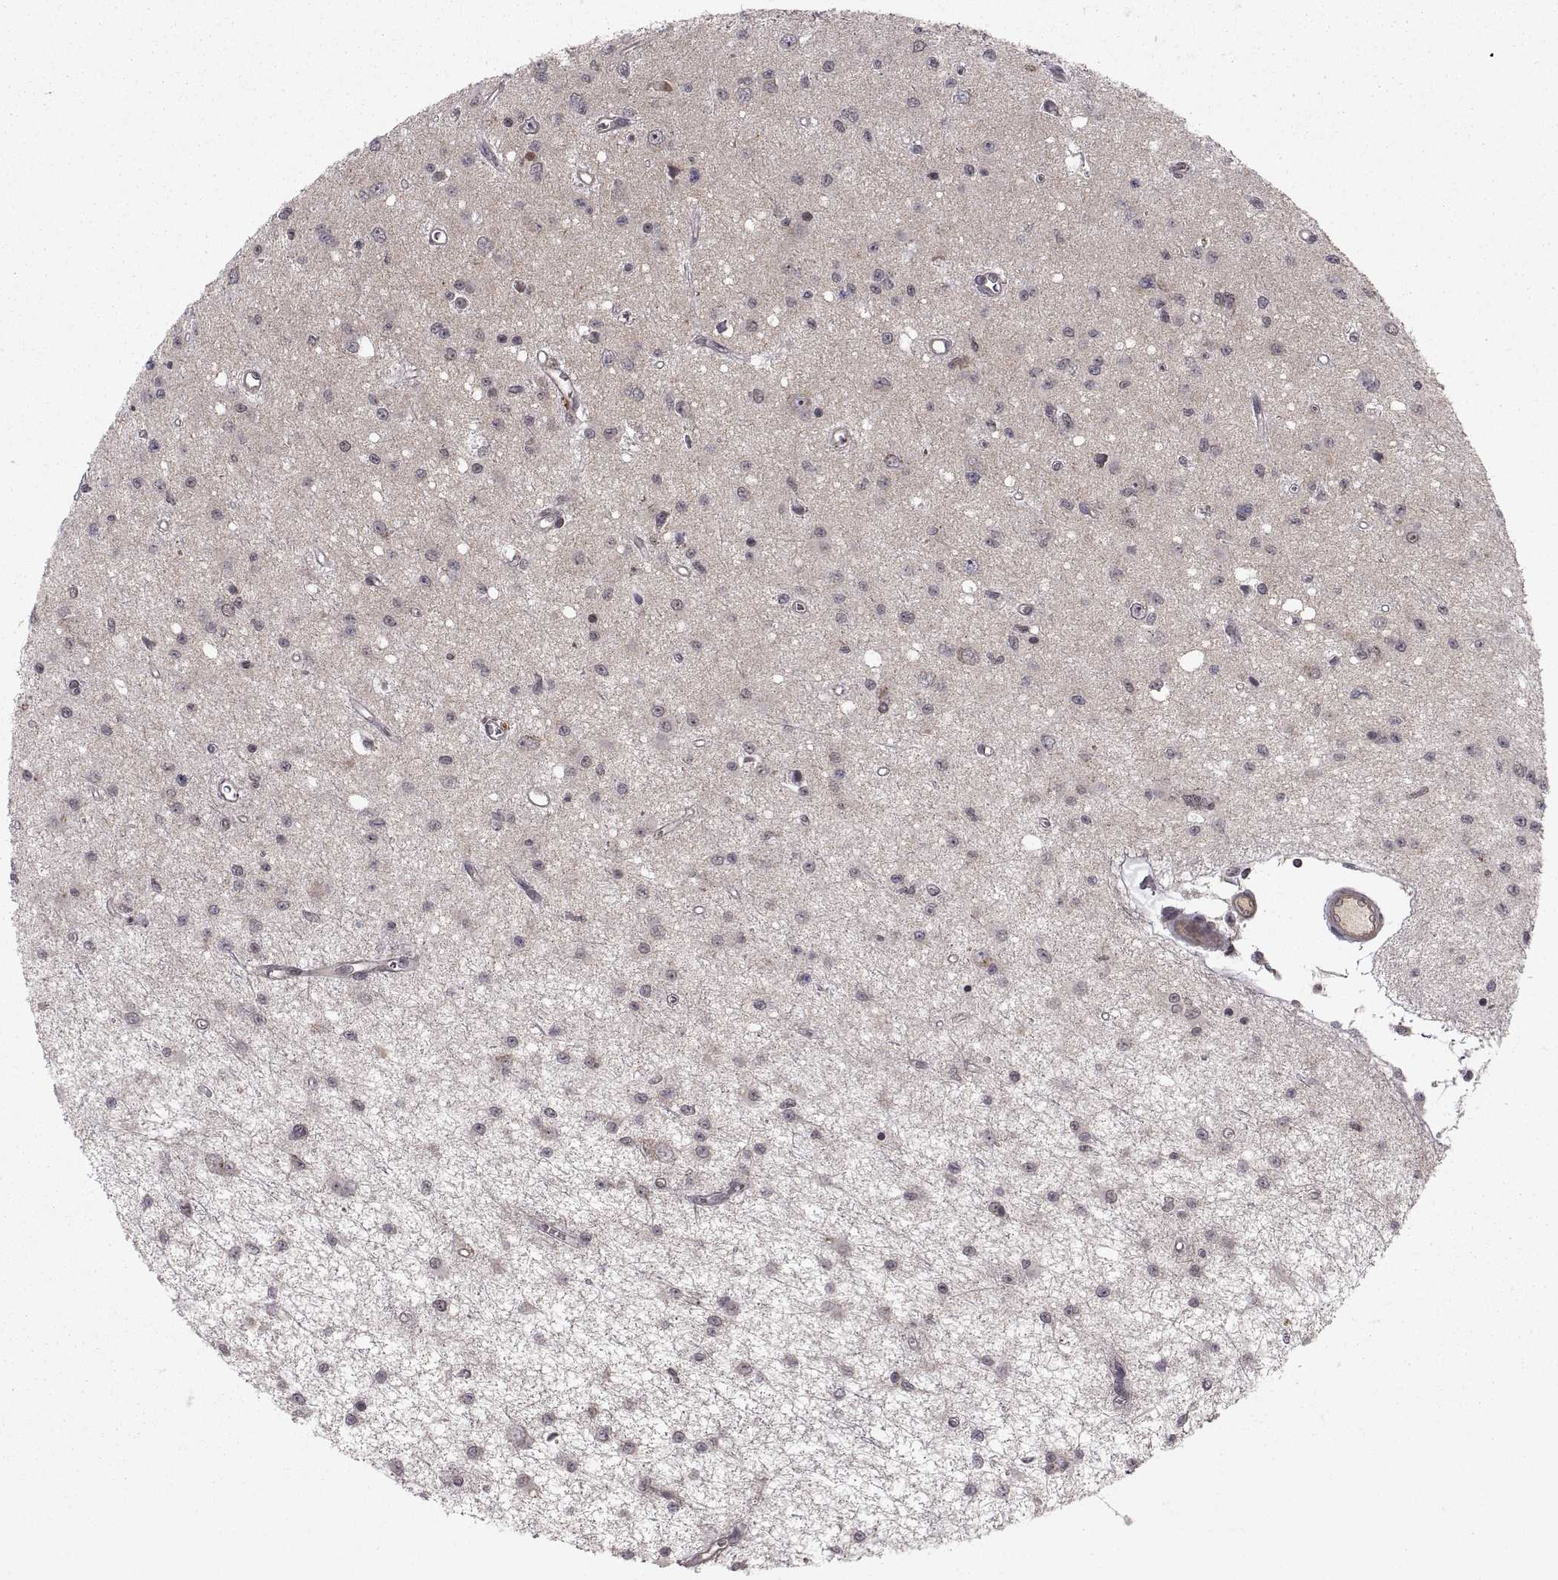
{"staining": {"intensity": "negative", "quantity": "none", "location": "none"}, "tissue": "glioma", "cell_type": "Tumor cells", "image_type": "cancer", "snomed": [{"axis": "morphology", "description": "Glioma, malignant, Low grade"}, {"axis": "topography", "description": "Brain"}], "caption": "Immunohistochemistry image of human malignant low-grade glioma stained for a protein (brown), which demonstrates no positivity in tumor cells.", "gene": "ABL2", "patient": {"sex": "female", "age": 45}}